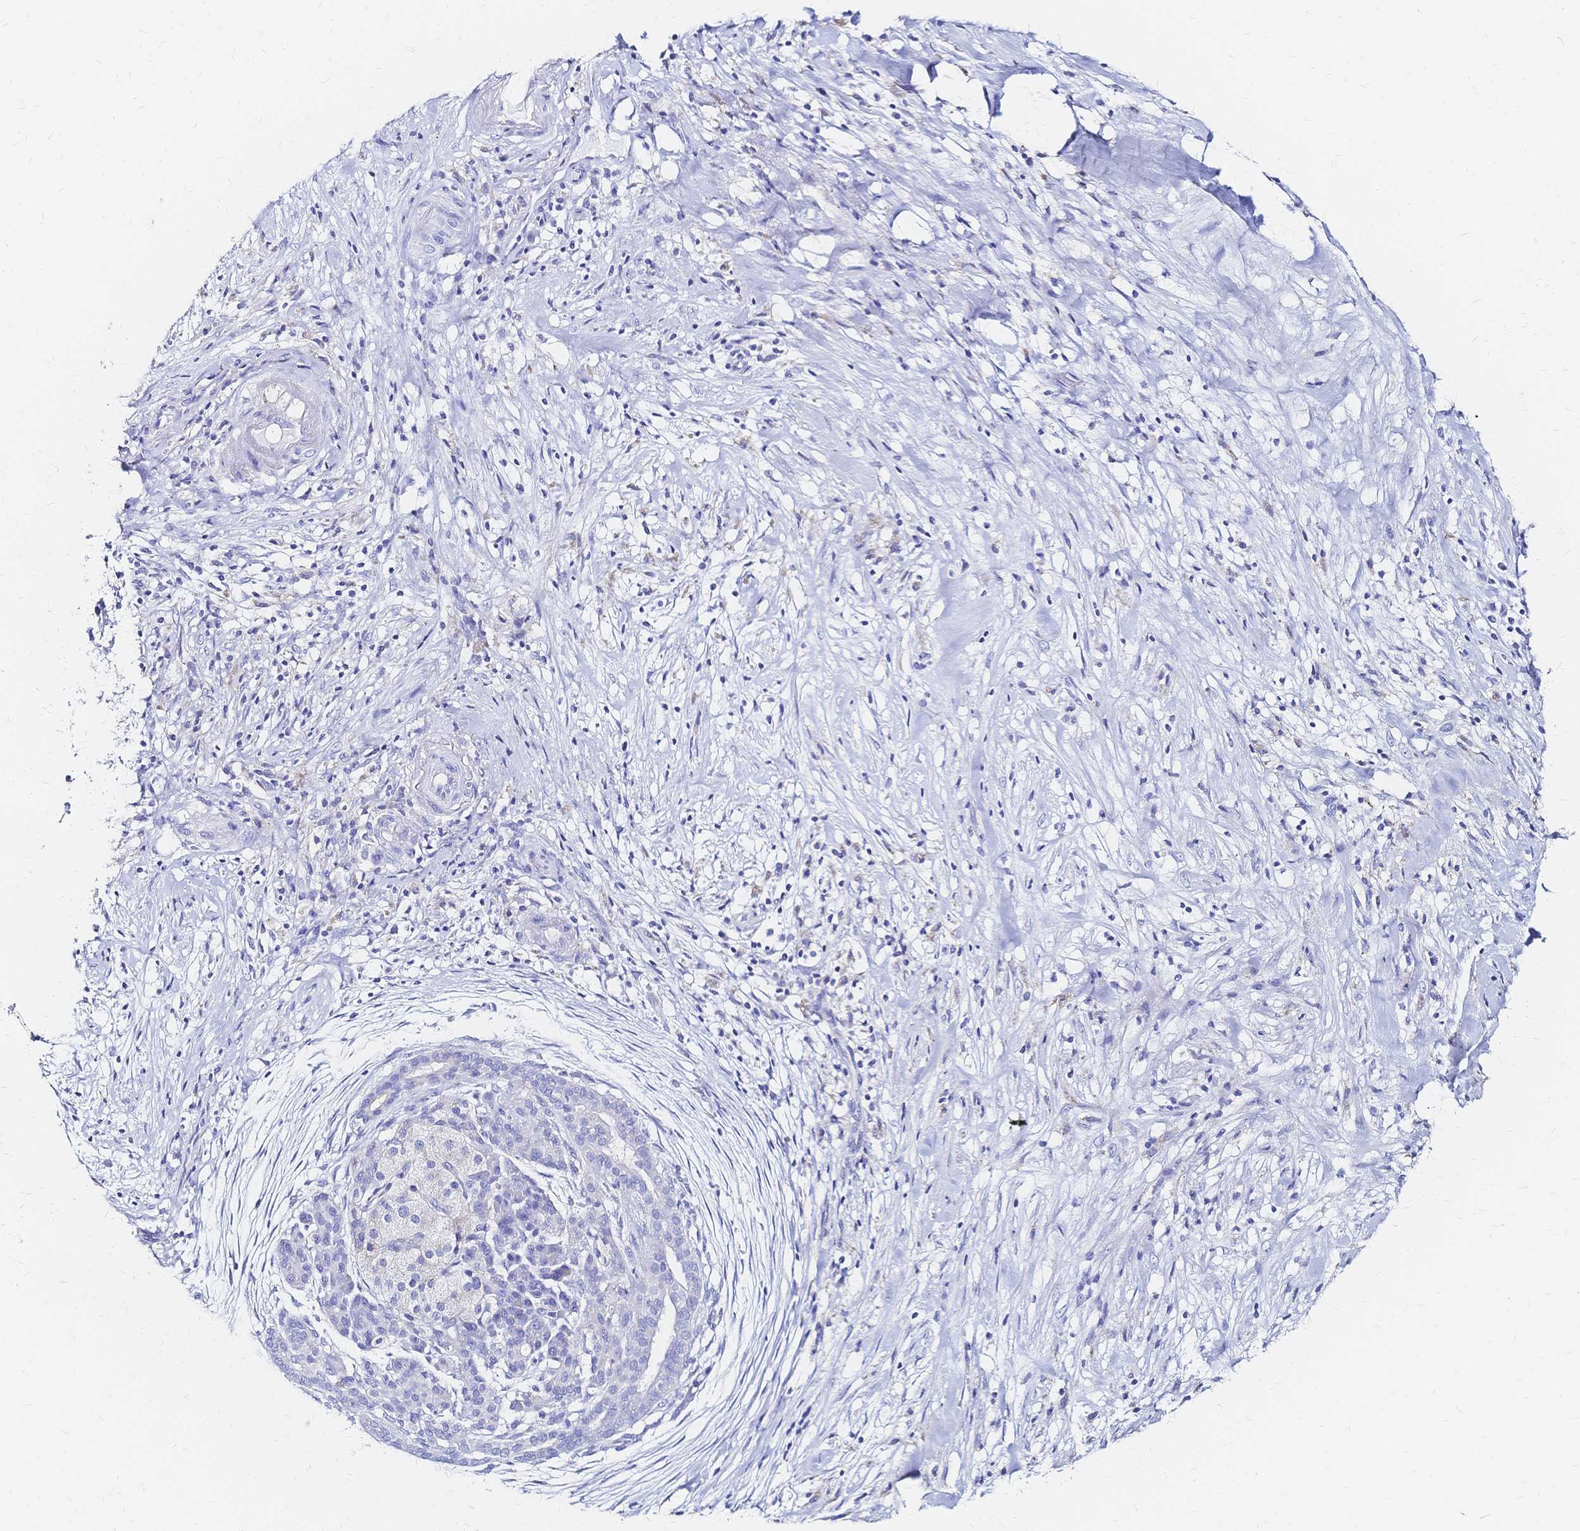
{"staining": {"intensity": "negative", "quantity": "none", "location": "none"}, "tissue": "pancreatic cancer", "cell_type": "Tumor cells", "image_type": "cancer", "snomed": [{"axis": "morphology", "description": "Adenocarcinoma, NOS"}, {"axis": "topography", "description": "Pancreas"}], "caption": "There is no significant expression in tumor cells of pancreatic cancer (adenocarcinoma). The staining is performed using DAB brown chromogen with nuclei counter-stained in using hematoxylin.", "gene": "SLC5A1", "patient": {"sex": "male", "age": 44}}